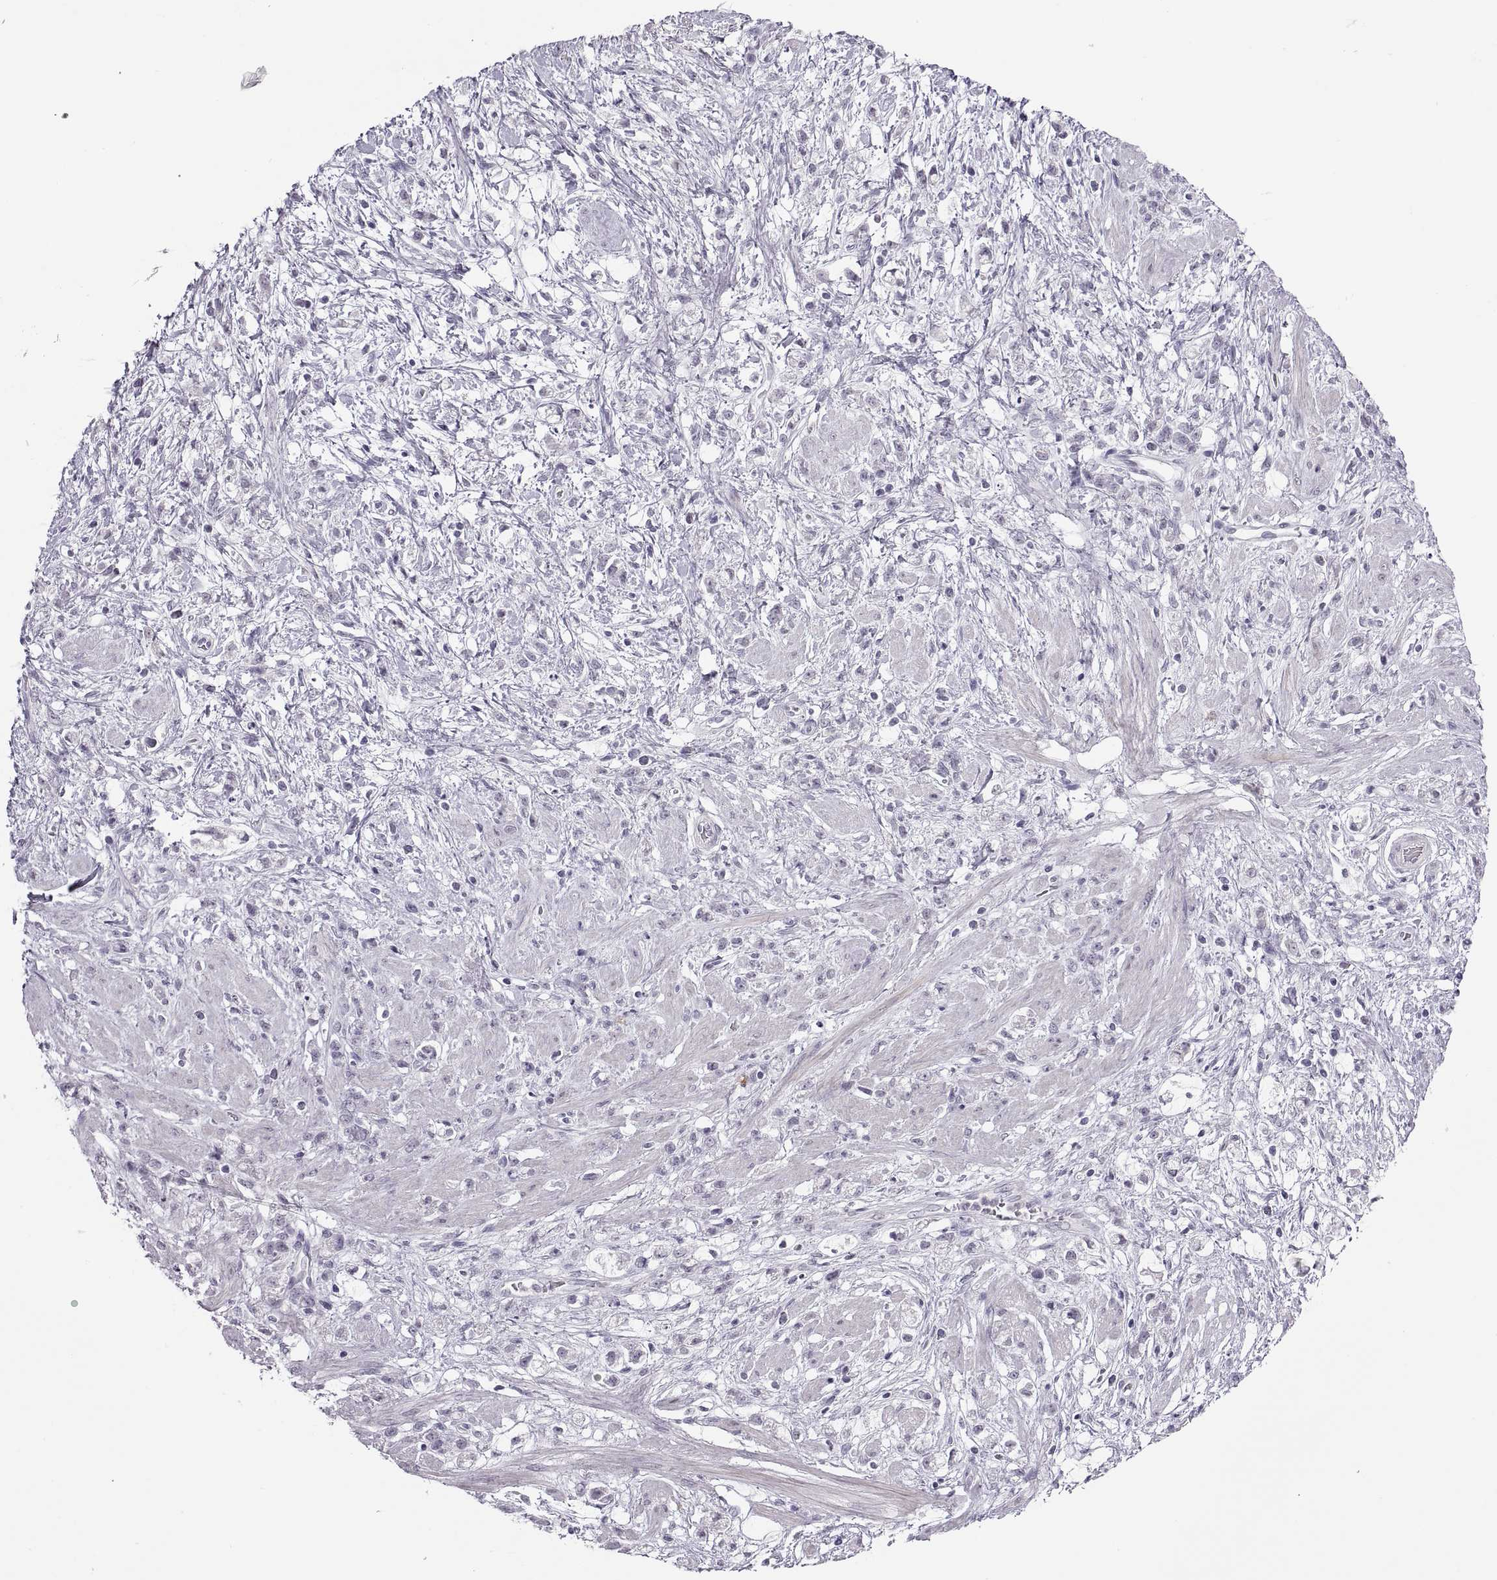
{"staining": {"intensity": "negative", "quantity": "none", "location": "none"}, "tissue": "stomach cancer", "cell_type": "Tumor cells", "image_type": "cancer", "snomed": [{"axis": "morphology", "description": "Adenocarcinoma, NOS"}, {"axis": "topography", "description": "Stomach"}], "caption": "IHC photomicrograph of neoplastic tissue: human adenocarcinoma (stomach) stained with DAB (3,3'-diaminobenzidine) displays no significant protein staining in tumor cells. The staining was performed using DAB (3,3'-diaminobenzidine) to visualize the protein expression in brown, while the nuclei were stained in blue with hematoxylin (Magnification: 20x).", "gene": "C3orf22", "patient": {"sex": "female", "age": 60}}